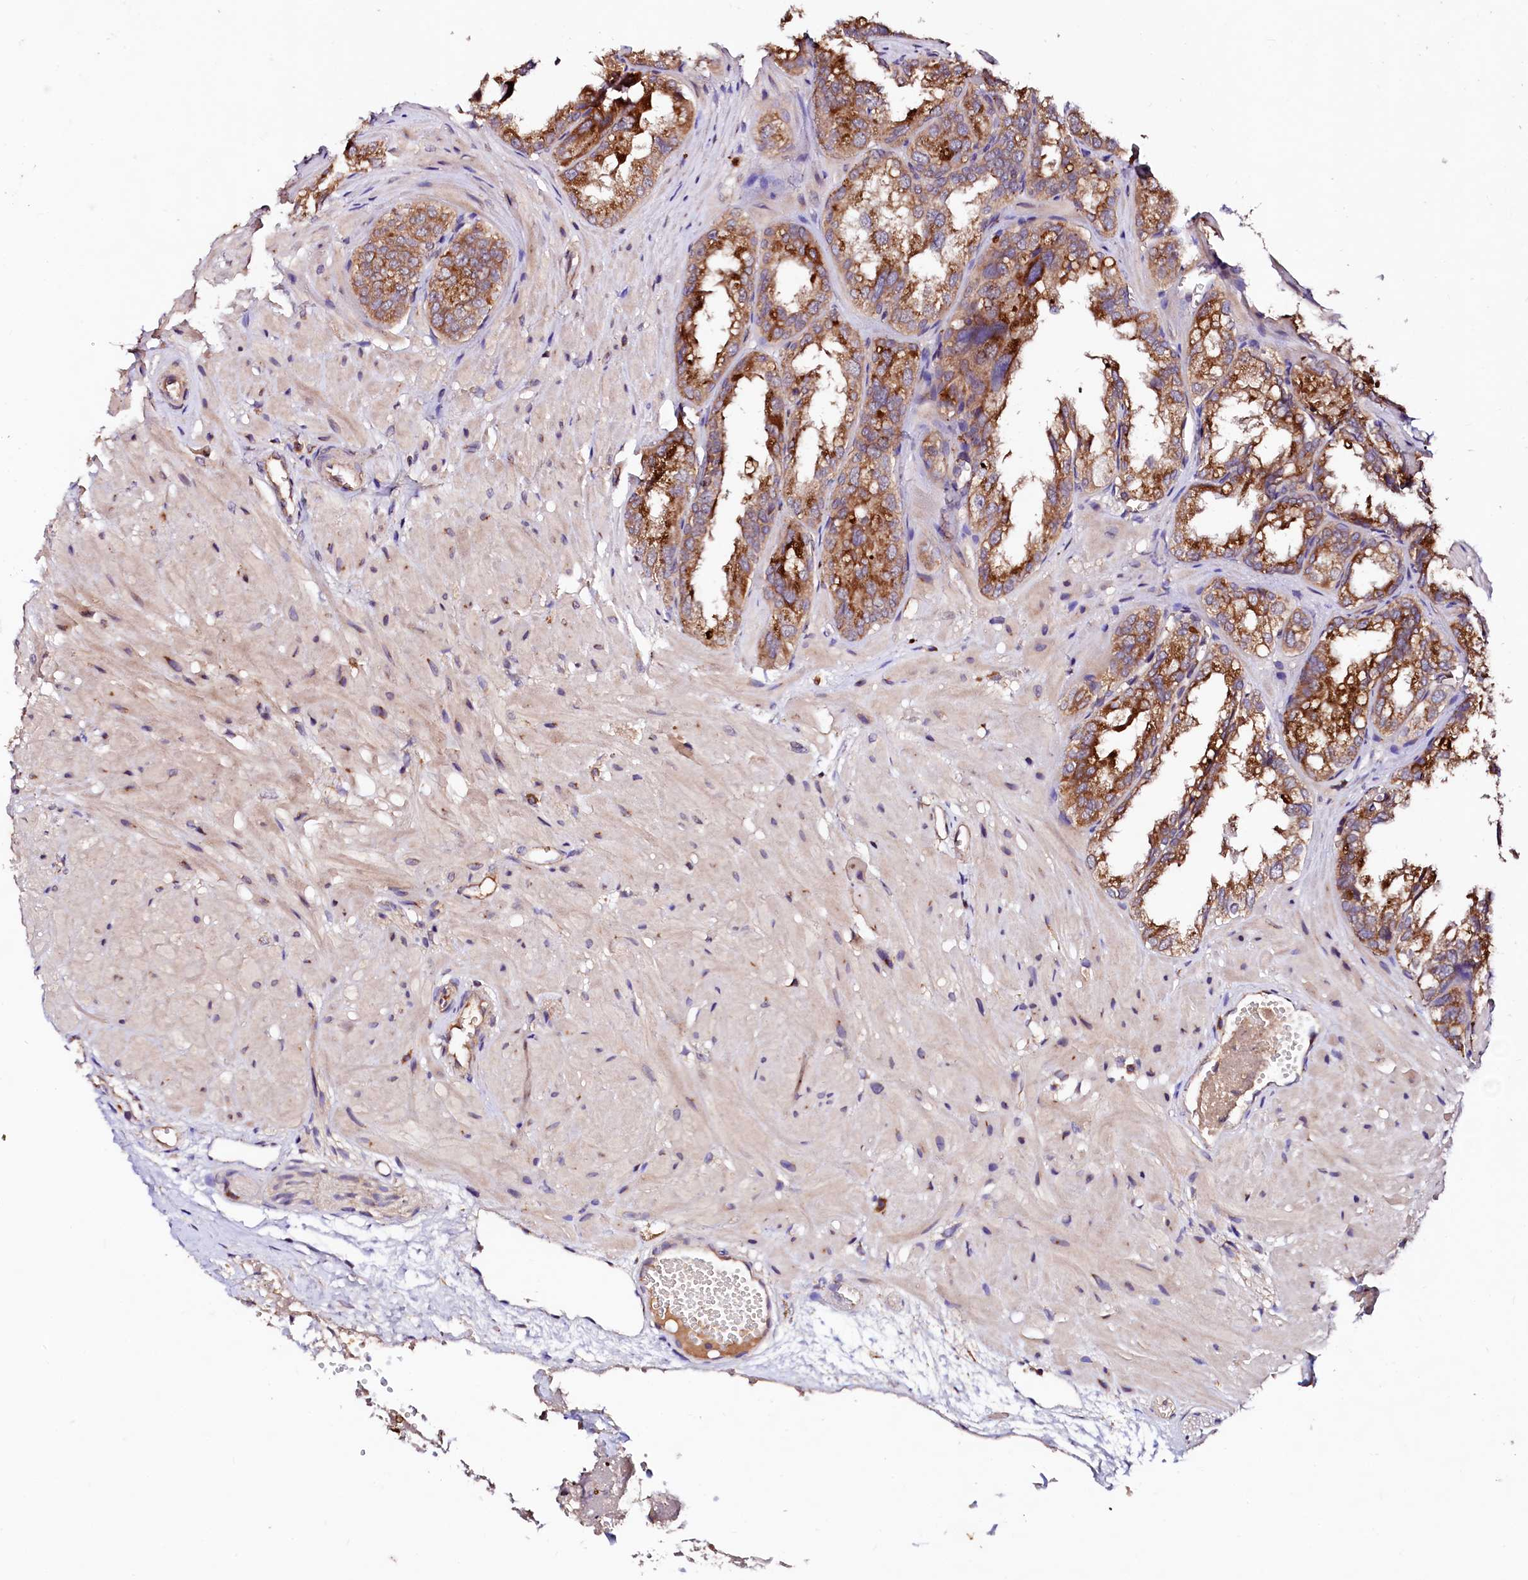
{"staining": {"intensity": "strong", "quantity": ">75%", "location": "cytoplasmic/membranous"}, "tissue": "seminal vesicle", "cell_type": "Glandular cells", "image_type": "normal", "snomed": [{"axis": "morphology", "description": "Normal tissue, NOS"}, {"axis": "topography", "description": "Prostate"}, {"axis": "topography", "description": "Seminal veicle"}], "caption": "This histopathology image shows unremarkable seminal vesicle stained with immunohistochemistry to label a protein in brown. The cytoplasmic/membranous of glandular cells show strong positivity for the protein. Nuclei are counter-stained blue.", "gene": "ST3GAL1", "patient": {"sex": "male", "age": 51}}